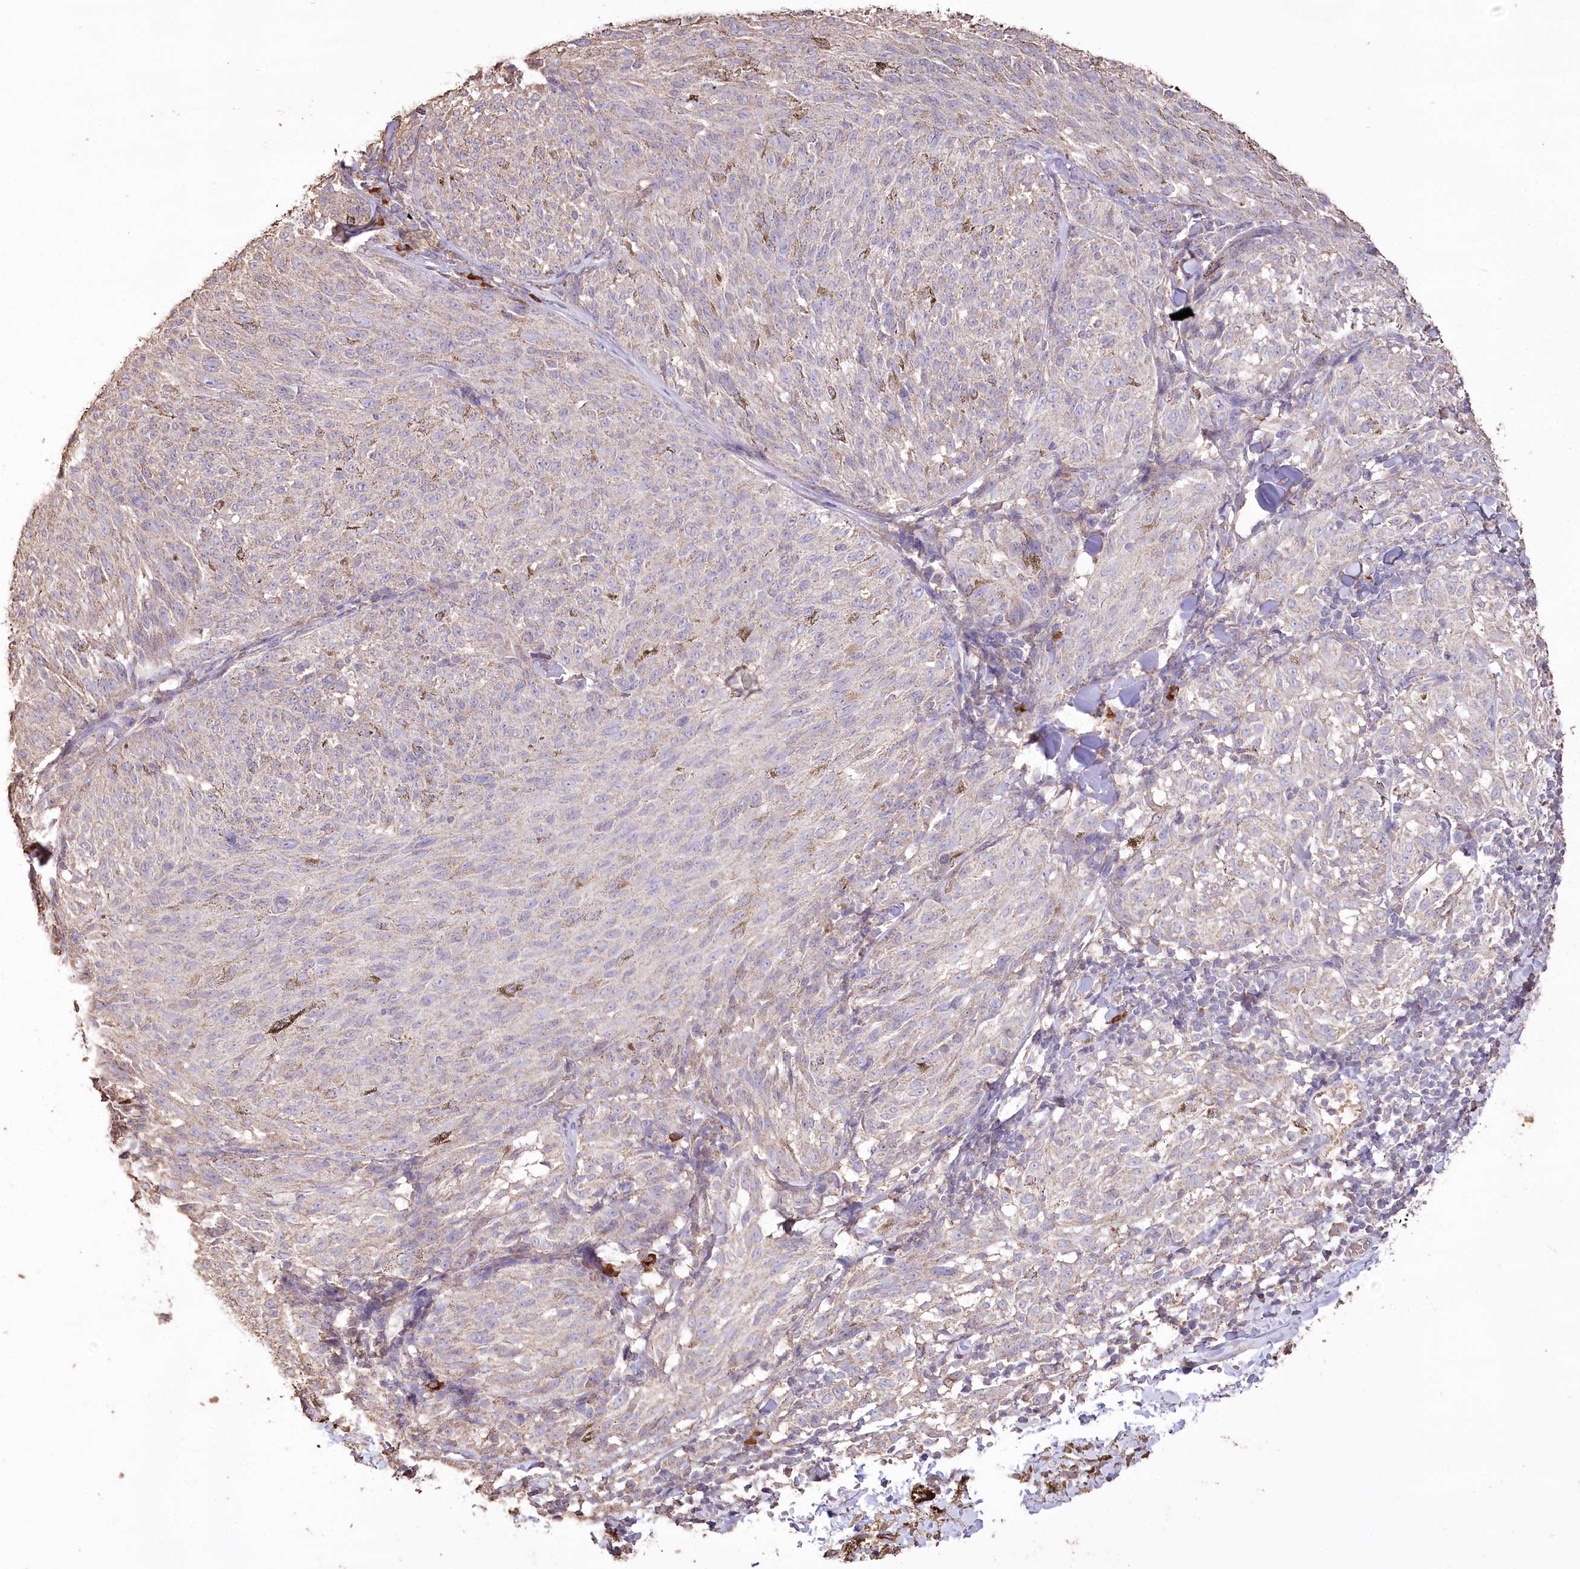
{"staining": {"intensity": "negative", "quantity": "none", "location": "none"}, "tissue": "melanoma", "cell_type": "Tumor cells", "image_type": "cancer", "snomed": [{"axis": "morphology", "description": "Malignant melanoma, NOS"}, {"axis": "topography", "description": "Skin"}], "caption": "This is an immunohistochemistry (IHC) photomicrograph of human melanoma. There is no staining in tumor cells.", "gene": "IREB2", "patient": {"sex": "female", "age": 72}}